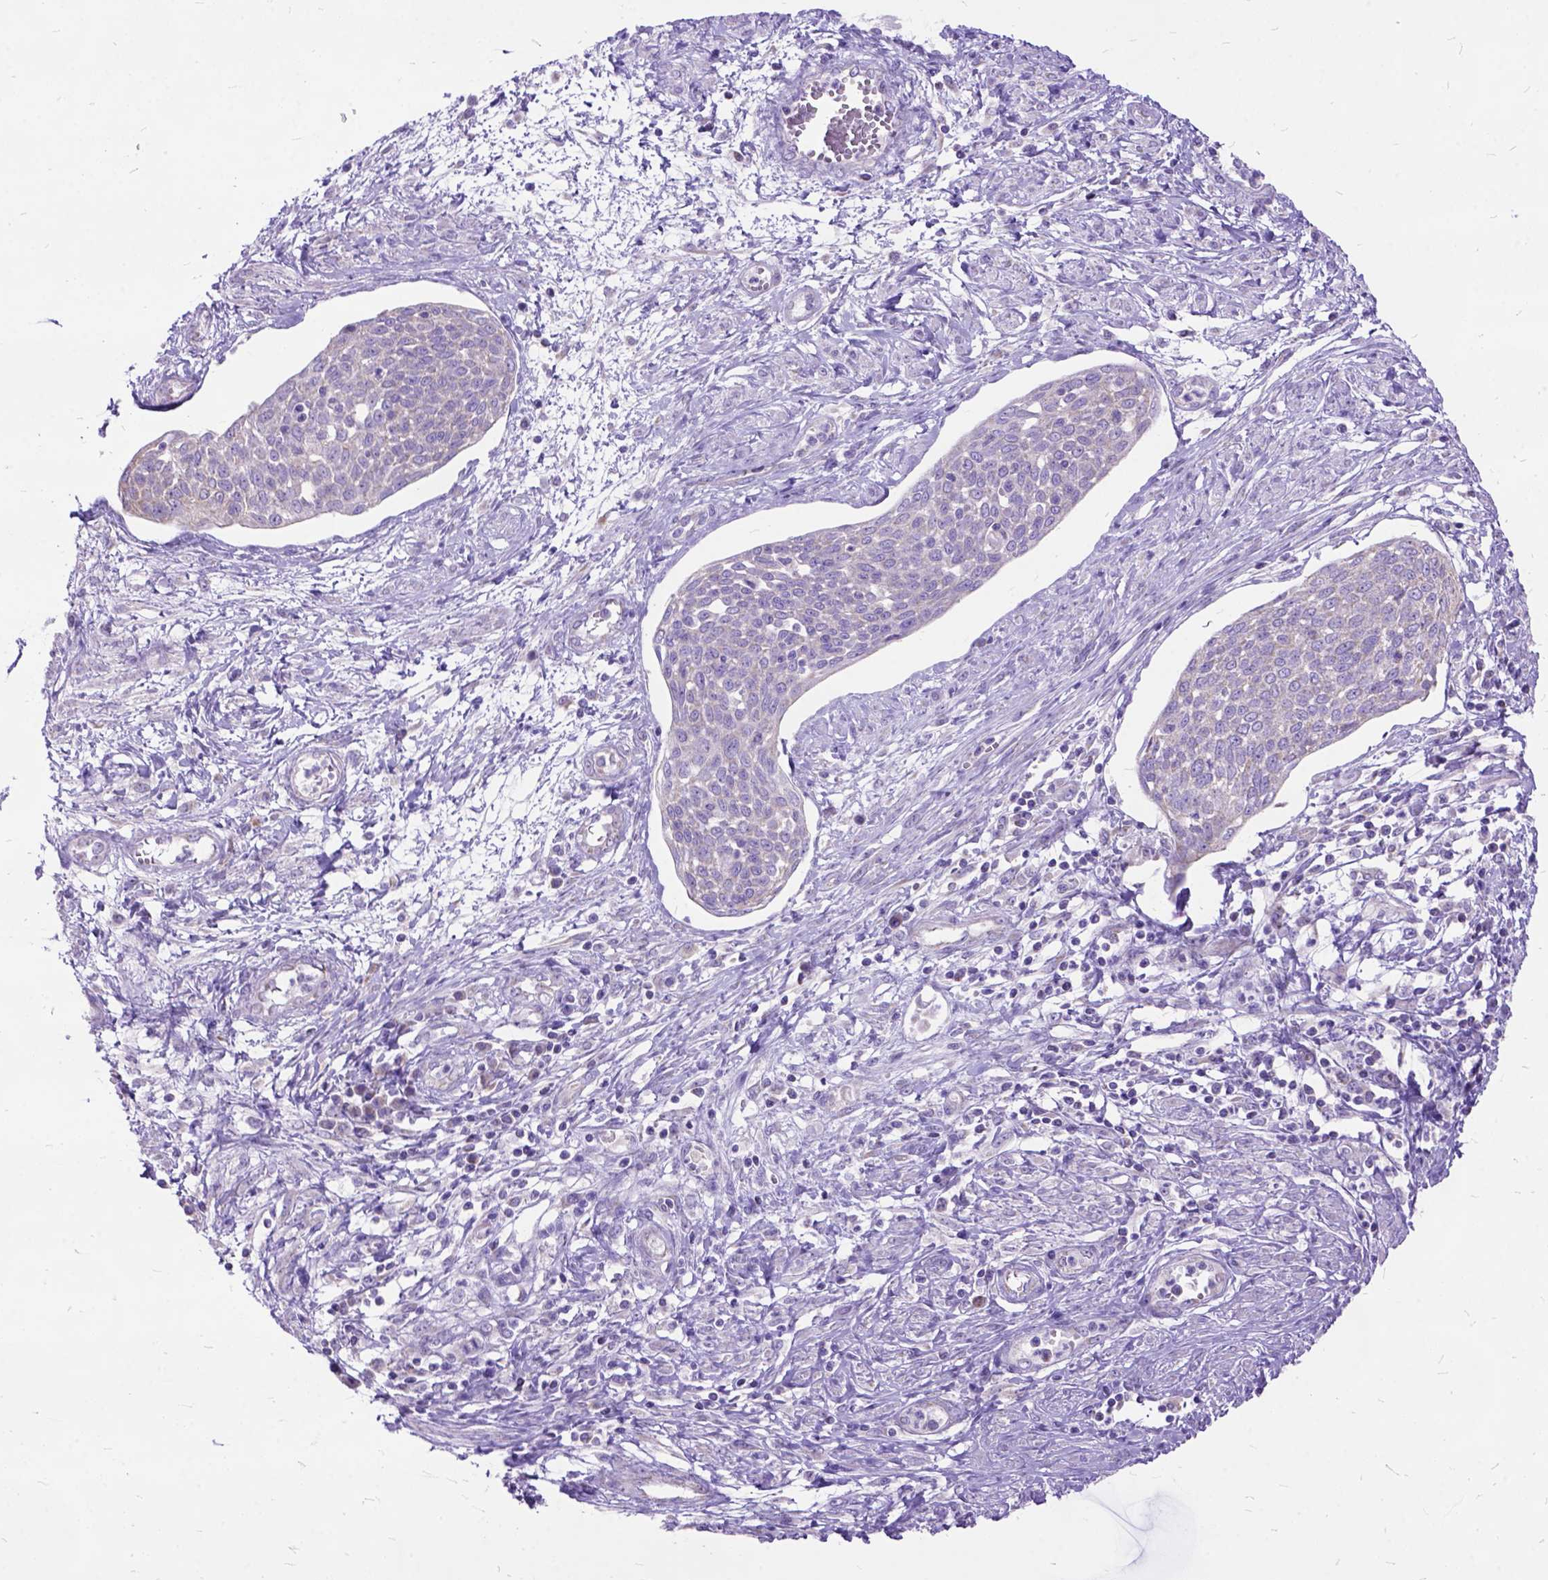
{"staining": {"intensity": "negative", "quantity": "none", "location": "none"}, "tissue": "cervical cancer", "cell_type": "Tumor cells", "image_type": "cancer", "snomed": [{"axis": "morphology", "description": "Squamous cell carcinoma, NOS"}, {"axis": "topography", "description": "Cervix"}], "caption": "Tumor cells are negative for brown protein staining in cervical cancer. (Brightfield microscopy of DAB immunohistochemistry at high magnification).", "gene": "CTAG2", "patient": {"sex": "female", "age": 34}}